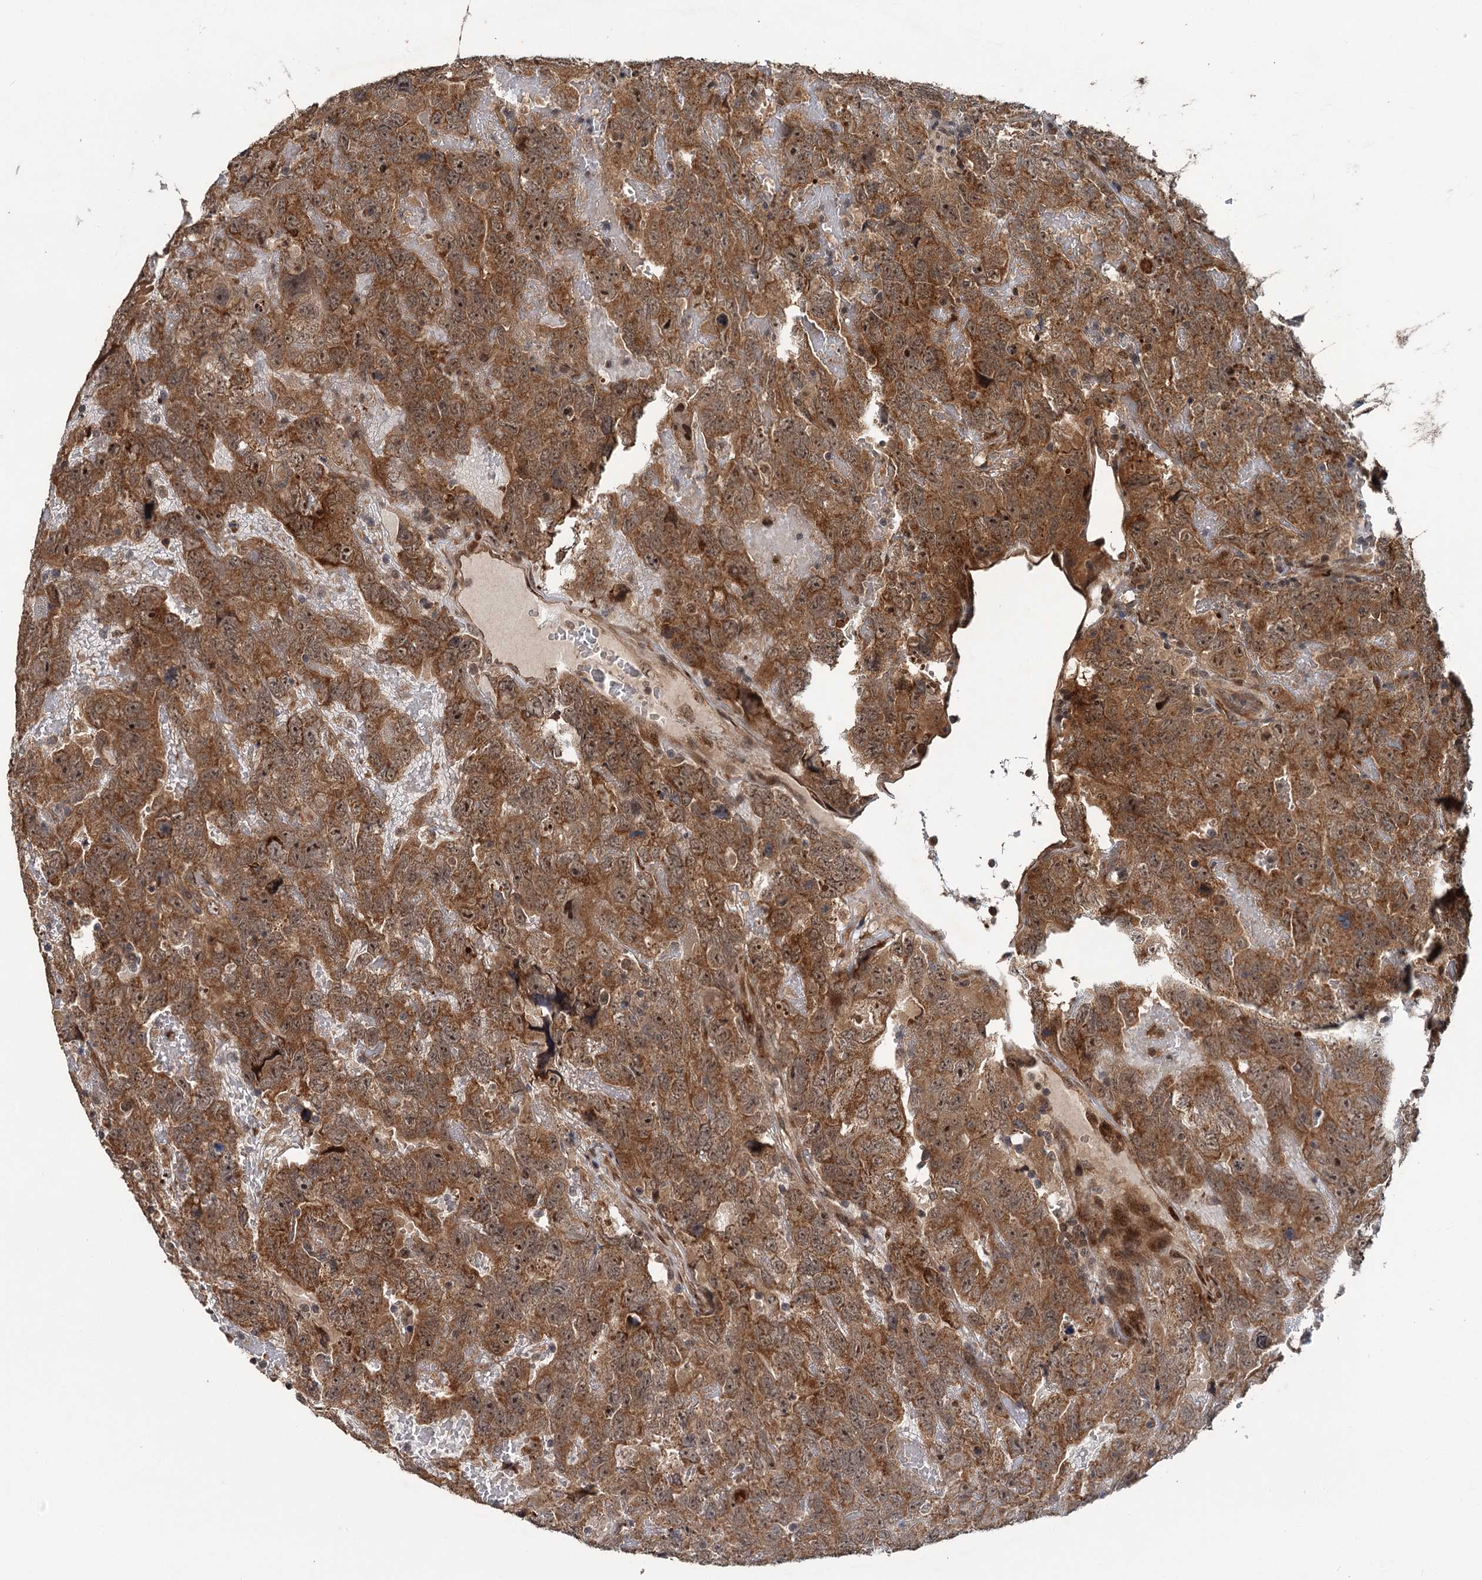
{"staining": {"intensity": "moderate", "quantity": ">75%", "location": "cytoplasmic/membranous,nuclear"}, "tissue": "testis cancer", "cell_type": "Tumor cells", "image_type": "cancer", "snomed": [{"axis": "morphology", "description": "Carcinoma, Embryonal, NOS"}, {"axis": "topography", "description": "Testis"}], "caption": "An immunohistochemistry (IHC) histopathology image of tumor tissue is shown. Protein staining in brown shows moderate cytoplasmic/membranous and nuclear positivity in testis cancer (embryonal carcinoma) within tumor cells.", "gene": "KANSL2", "patient": {"sex": "male", "age": 45}}